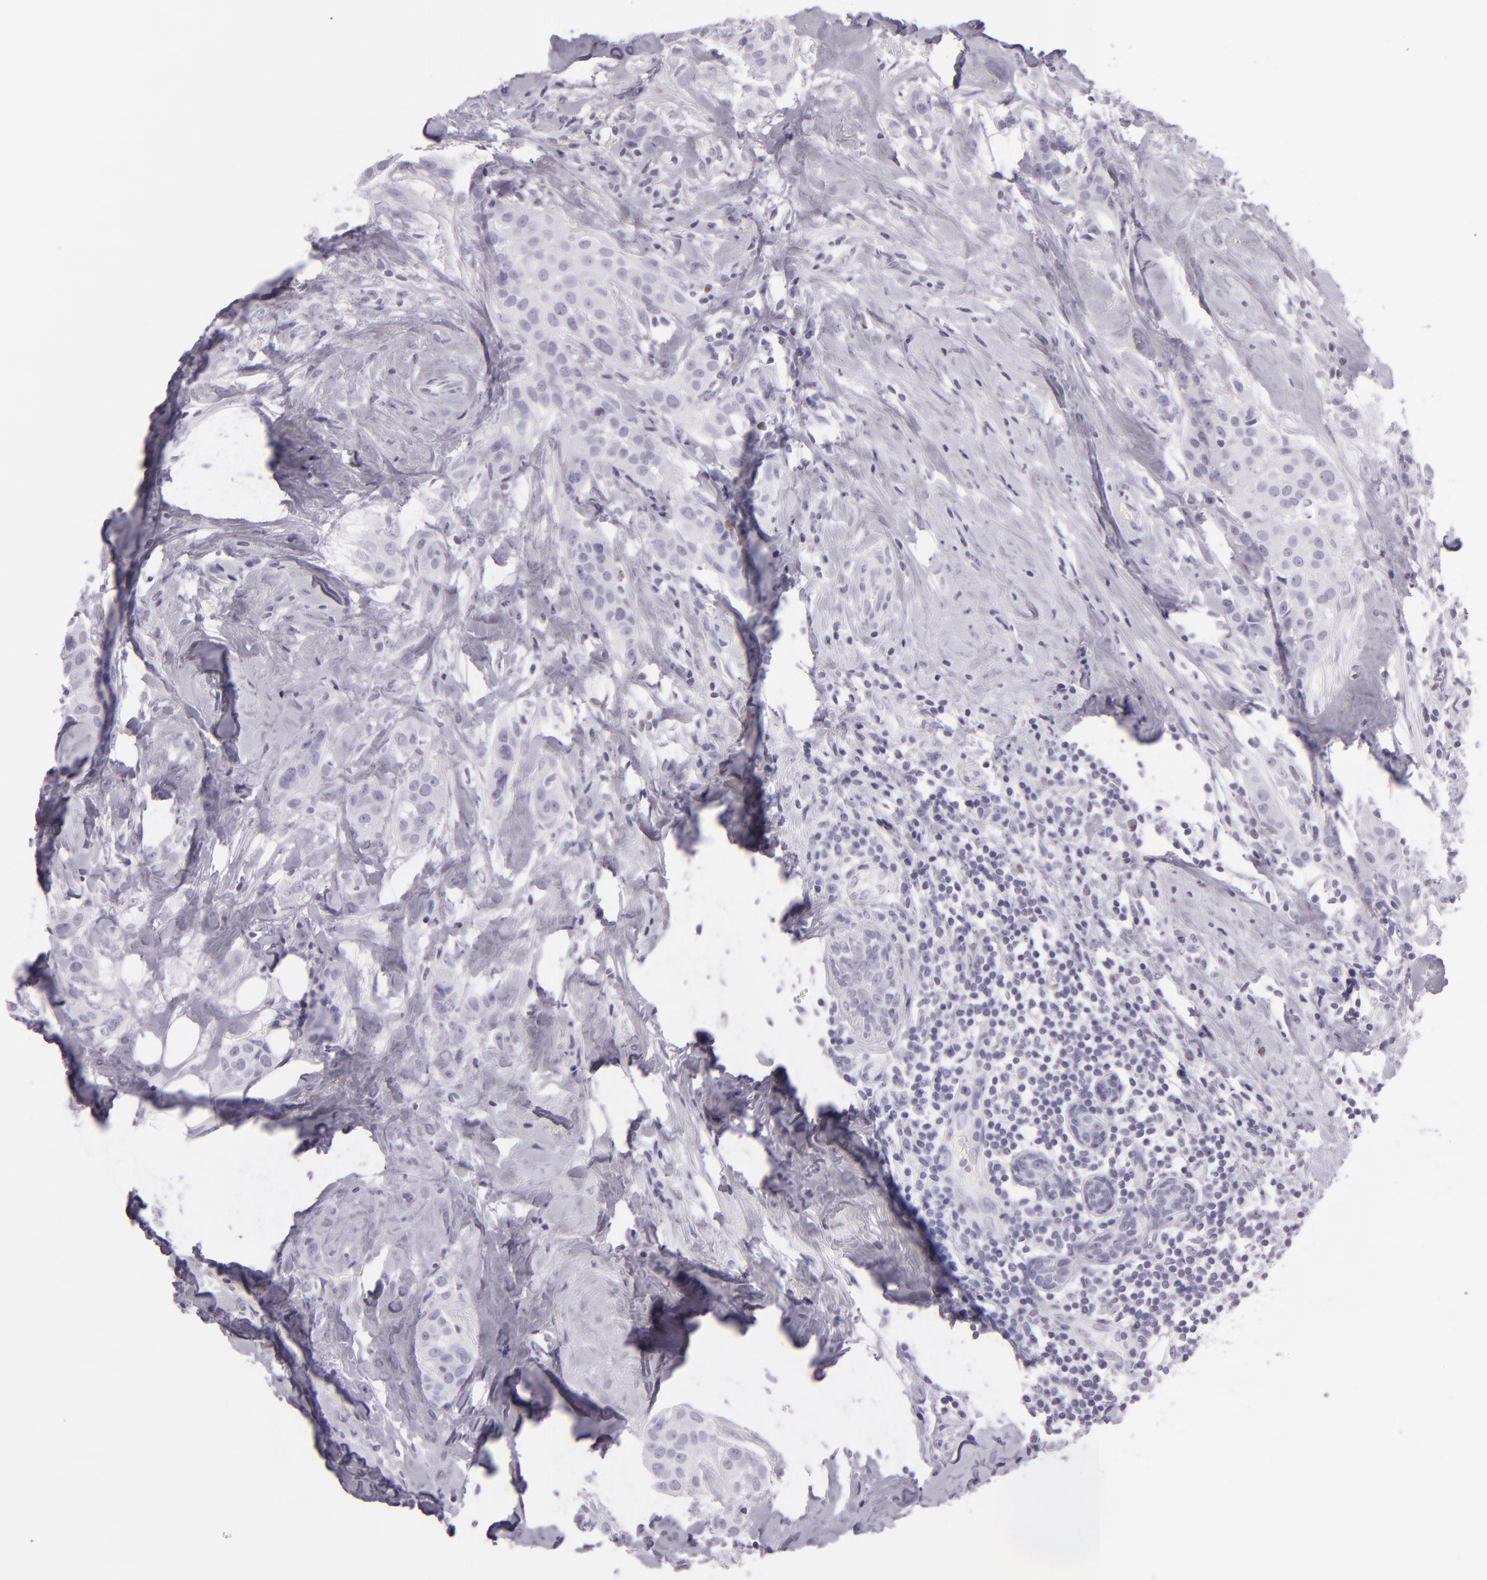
{"staining": {"intensity": "negative", "quantity": "none", "location": "none"}, "tissue": "breast cancer", "cell_type": "Tumor cells", "image_type": "cancer", "snomed": [{"axis": "morphology", "description": "Duct carcinoma"}, {"axis": "topography", "description": "Breast"}], "caption": "Immunohistochemistry of intraductal carcinoma (breast) exhibits no staining in tumor cells.", "gene": "MCM3", "patient": {"sex": "female", "age": 45}}